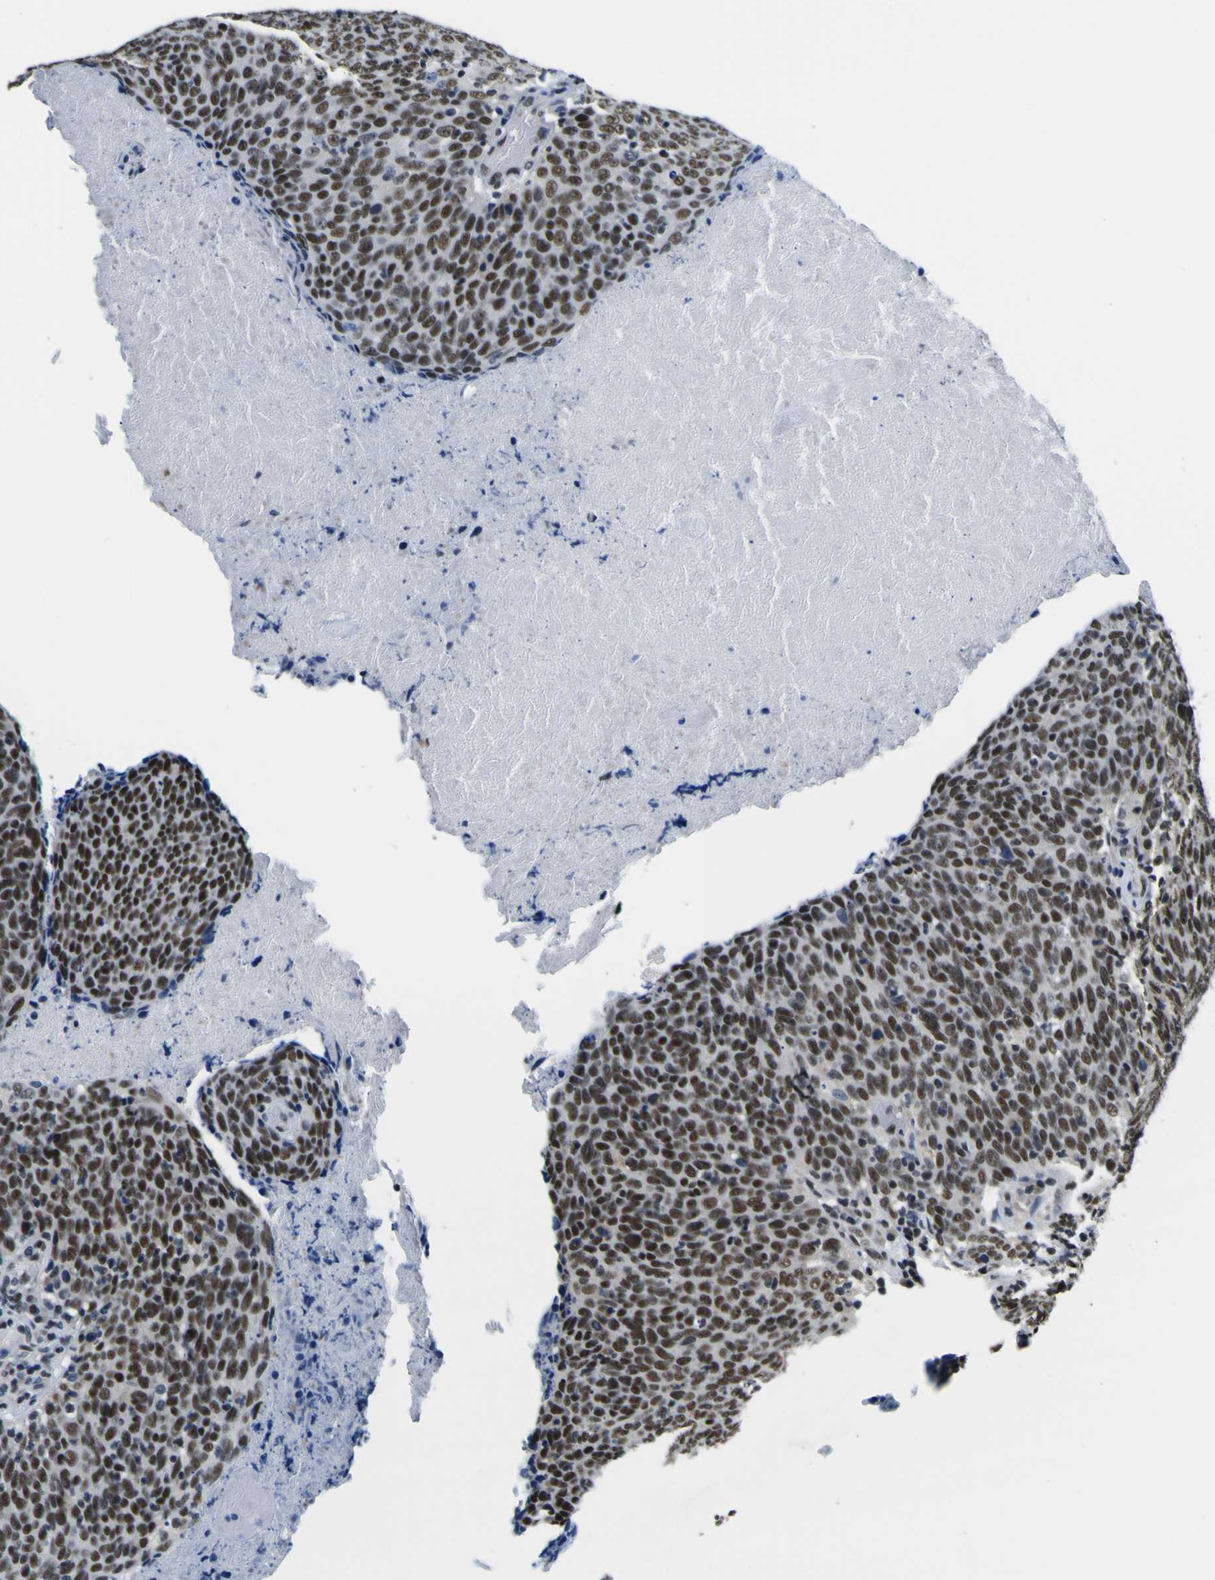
{"staining": {"intensity": "strong", "quantity": ">75%", "location": "nuclear"}, "tissue": "head and neck cancer", "cell_type": "Tumor cells", "image_type": "cancer", "snomed": [{"axis": "morphology", "description": "Squamous cell carcinoma, NOS"}, {"axis": "morphology", "description": "Squamous cell carcinoma, metastatic, NOS"}, {"axis": "topography", "description": "Lymph node"}, {"axis": "topography", "description": "Head-Neck"}], "caption": "An immunohistochemistry (IHC) micrograph of neoplastic tissue is shown. Protein staining in brown highlights strong nuclear positivity in squamous cell carcinoma (head and neck) within tumor cells.", "gene": "SP1", "patient": {"sex": "male", "age": 62}}